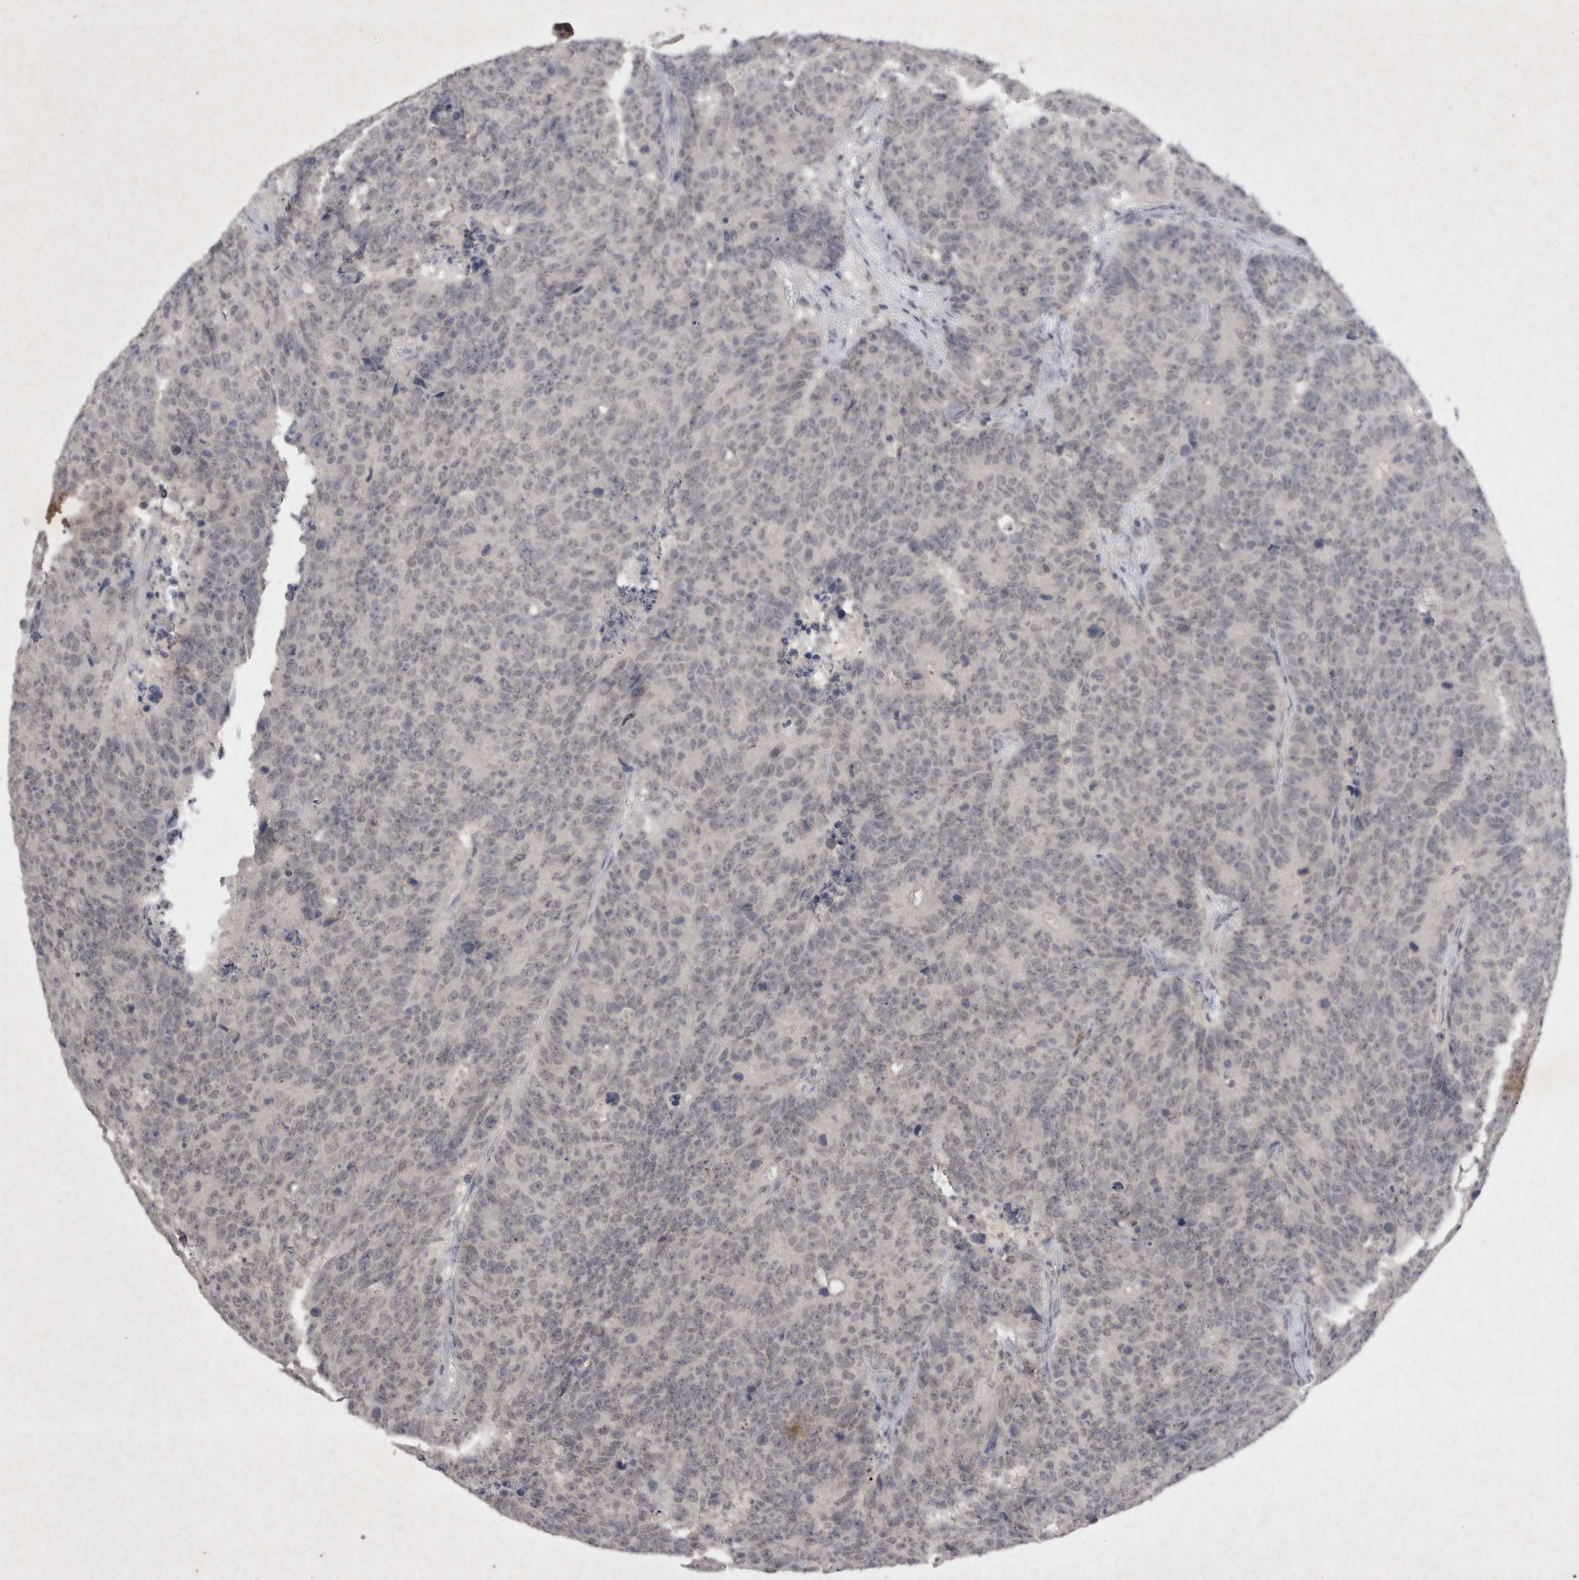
{"staining": {"intensity": "negative", "quantity": "none", "location": "none"}, "tissue": "colorectal cancer", "cell_type": "Tumor cells", "image_type": "cancer", "snomed": [{"axis": "morphology", "description": "Adenocarcinoma, NOS"}, {"axis": "topography", "description": "Colon"}], "caption": "High magnification brightfield microscopy of adenocarcinoma (colorectal) stained with DAB (3,3'-diaminobenzidine) (brown) and counterstained with hematoxylin (blue): tumor cells show no significant expression.", "gene": "LYVE1", "patient": {"sex": "female", "age": 86}}